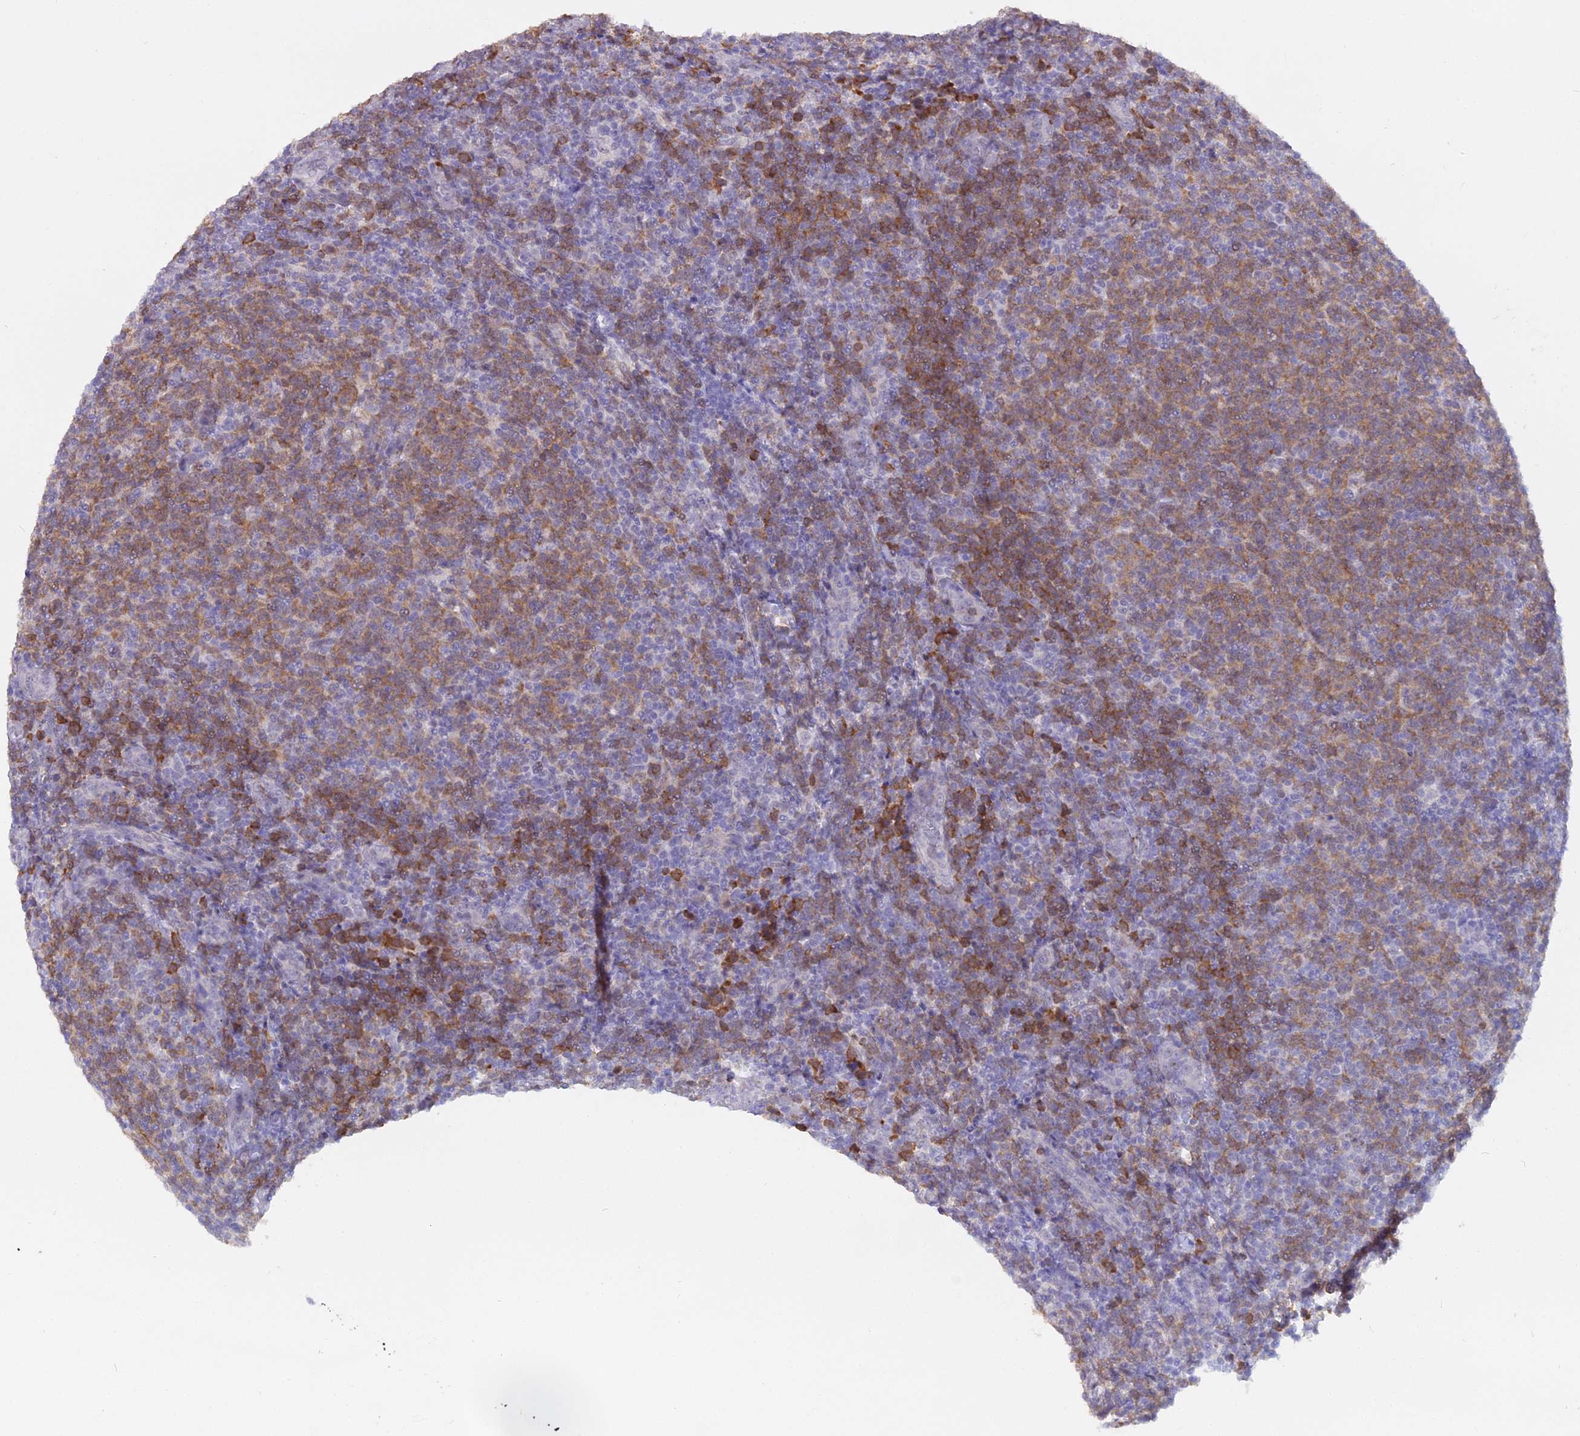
{"staining": {"intensity": "moderate", "quantity": "25%-75%", "location": "cytoplasmic/membranous"}, "tissue": "lymphoma", "cell_type": "Tumor cells", "image_type": "cancer", "snomed": [{"axis": "morphology", "description": "Malignant lymphoma, non-Hodgkin's type, Low grade"}, {"axis": "topography", "description": "Lymph node"}], "caption": "This histopathology image reveals lymphoma stained with IHC to label a protein in brown. The cytoplasmic/membranous of tumor cells show moderate positivity for the protein. Nuclei are counter-stained blue.", "gene": "BLNK", "patient": {"sex": "male", "age": 66}}